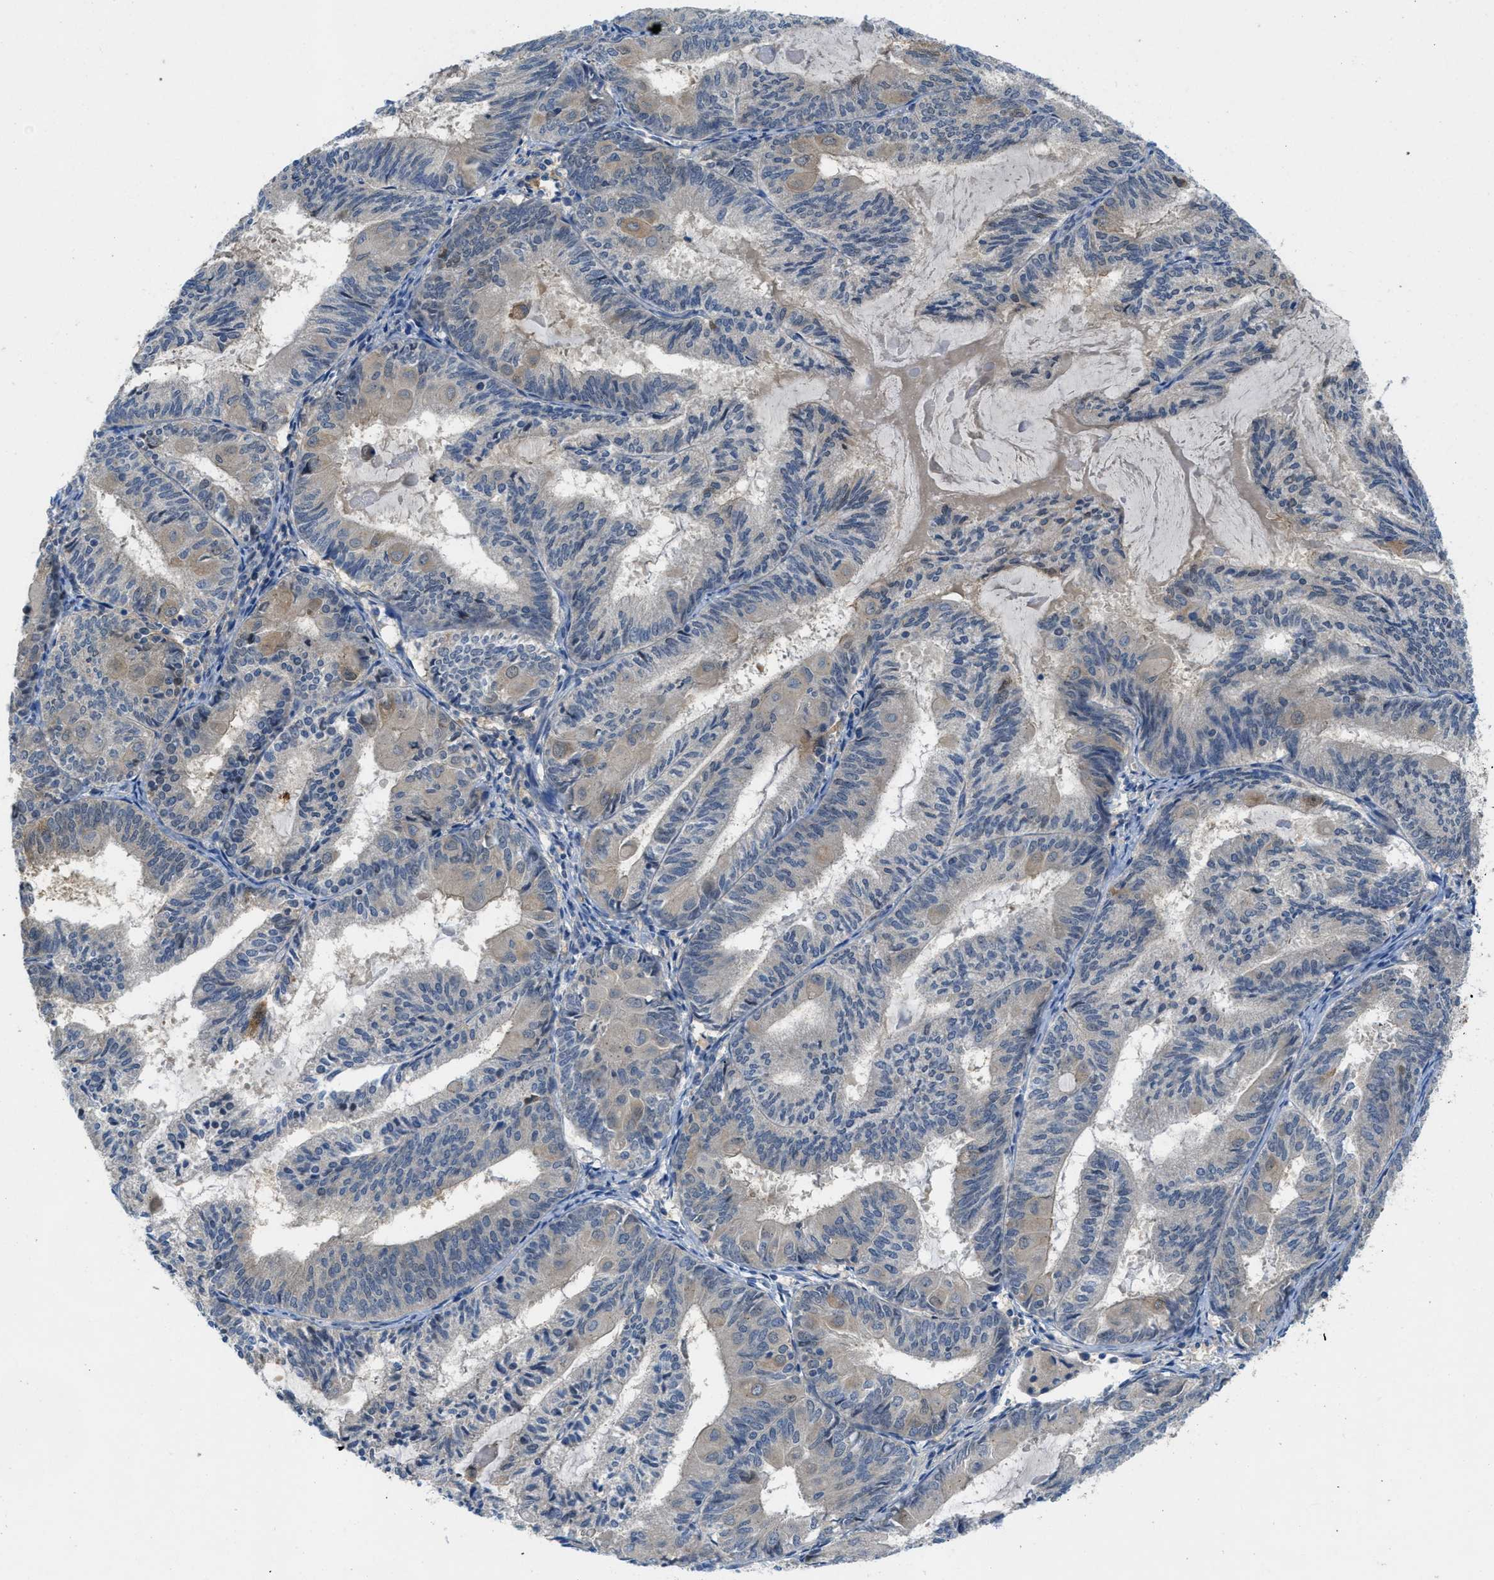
{"staining": {"intensity": "weak", "quantity": "<25%", "location": "cytoplasmic/membranous"}, "tissue": "endometrial cancer", "cell_type": "Tumor cells", "image_type": "cancer", "snomed": [{"axis": "morphology", "description": "Adenocarcinoma, NOS"}, {"axis": "topography", "description": "Endometrium"}], "caption": "Tumor cells show no significant protein expression in adenocarcinoma (endometrial).", "gene": "RIPK2", "patient": {"sex": "female", "age": 81}}